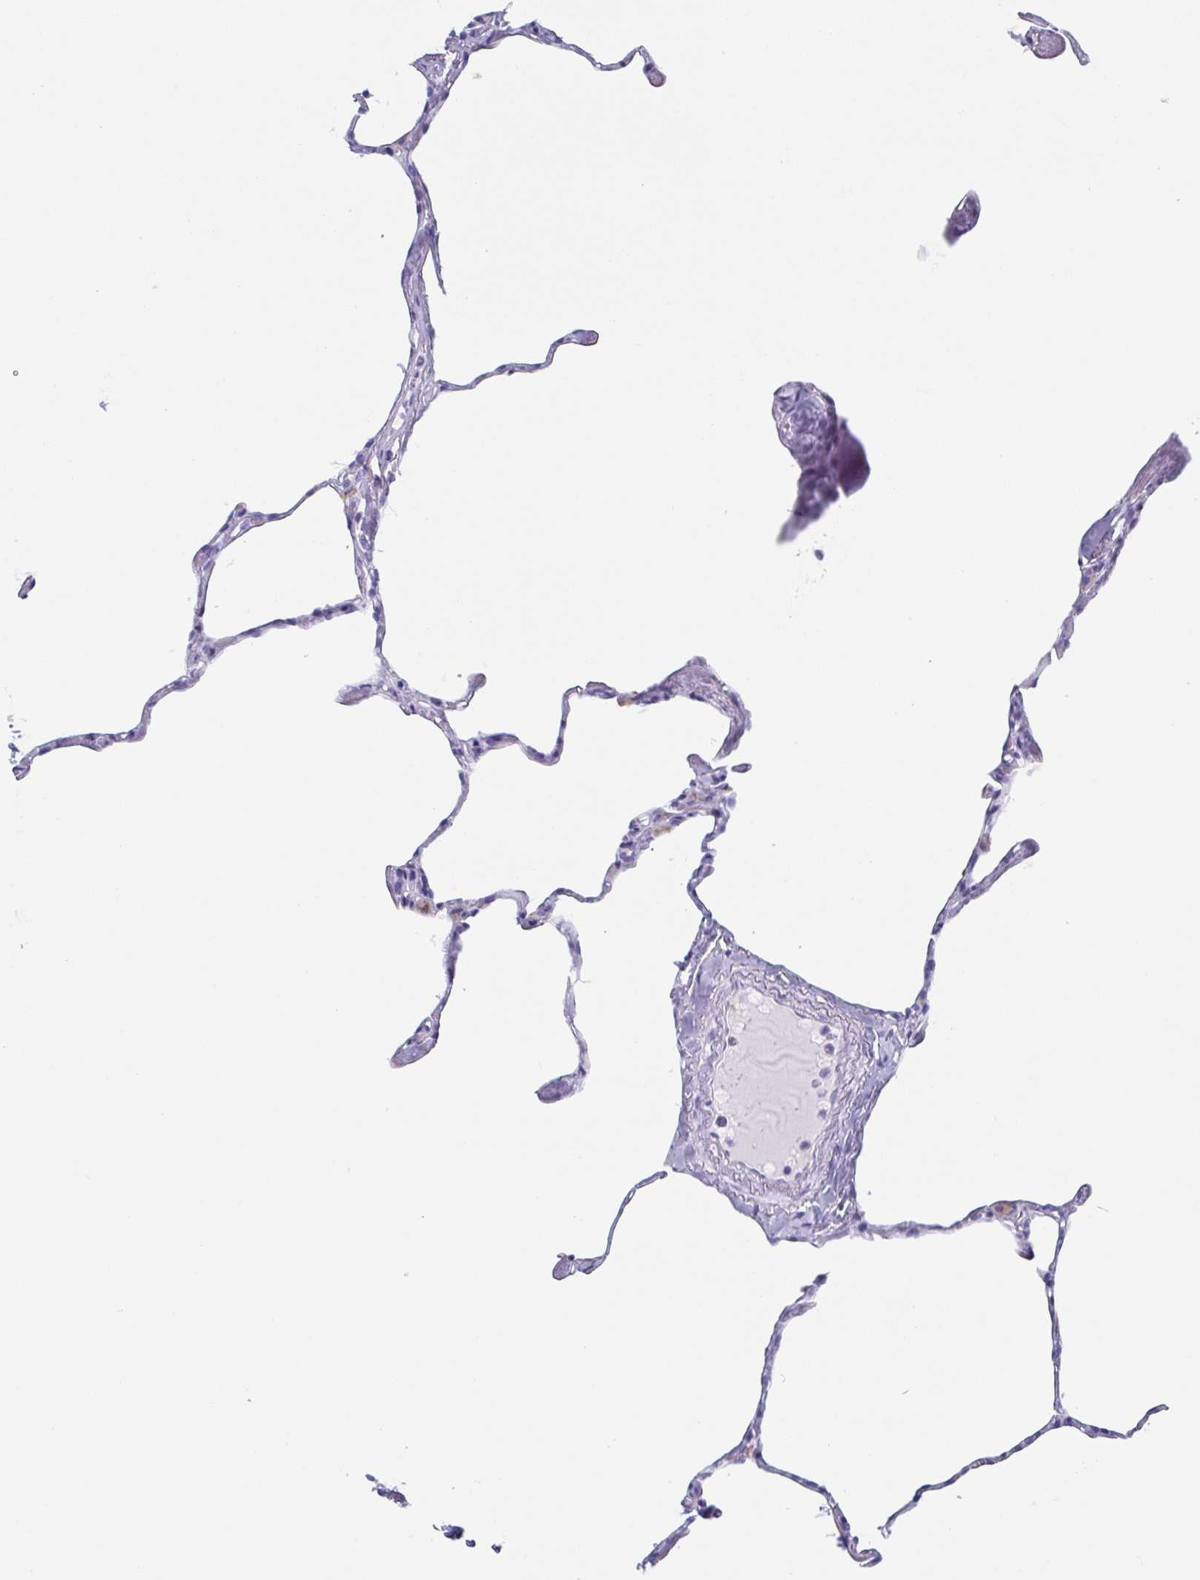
{"staining": {"intensity": "negative", "quantity": "none", "location": "none"}, "tissue": "lung", "cell_type": "Alveolar cells", "image_type": "normal", "snomed": [{"axis": "morphology", "description": "Normal tissue, NOS"}, {"axis": "topography", "description": "Lung"}], "caption": "This histopathology image is of benign lung stained with IHC to label a protein in brown with the nuclei are counter-stained blue. There is no staining in alveolar cells. (DAB (3,3'-diaminobenzidine) immunohistochemistry, high magnification).", "gene": "LYRM2", "patient": {"sex": "male", "age": 65}}